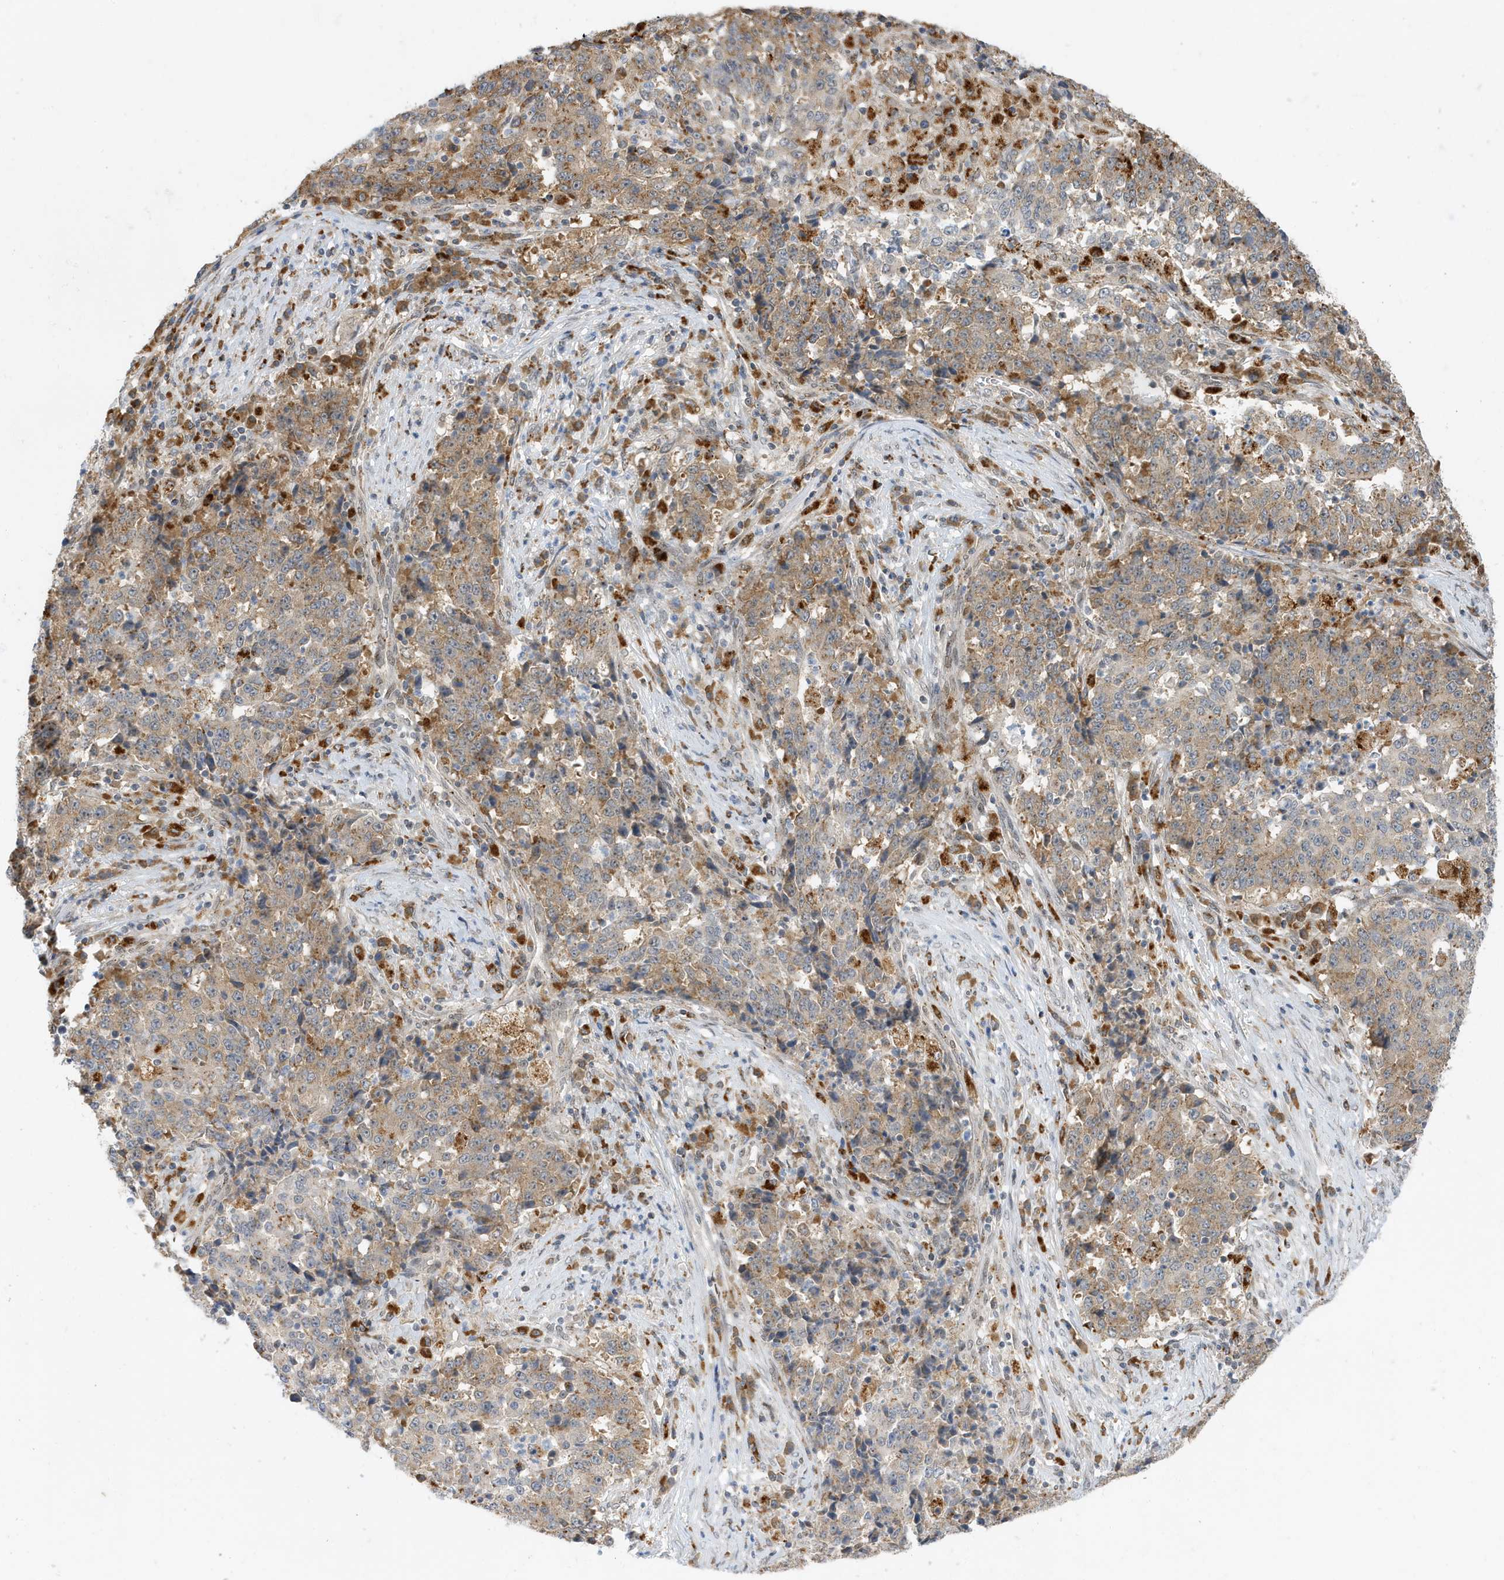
{"staining": {"intensity": "moderate", "quantity": "25%-75%", "location": "cytoplasmic/membranous"}, "tissue": "stomach cancer", "cell_type": "Tumor cells", "image_type": "cancer", "snomed": [{"axis": "morphology", "description": "Adenocarcinoma, NOS"}, {"axis": "topography", "description": "Stomach"}], "caption": "High-power microscopy captured an immunohistochemistry histopathology image of stomach adenocarcinoma, revealing moderate cytoplasmic/membranous staining in about 25%-75% of tumor cells. (DAB (3,3'-diaminobenzidine) IHC with brightfield microscopy, high magnification).", "gene": "ZNF507", "patient": {"sex": "male", "age": 59}}